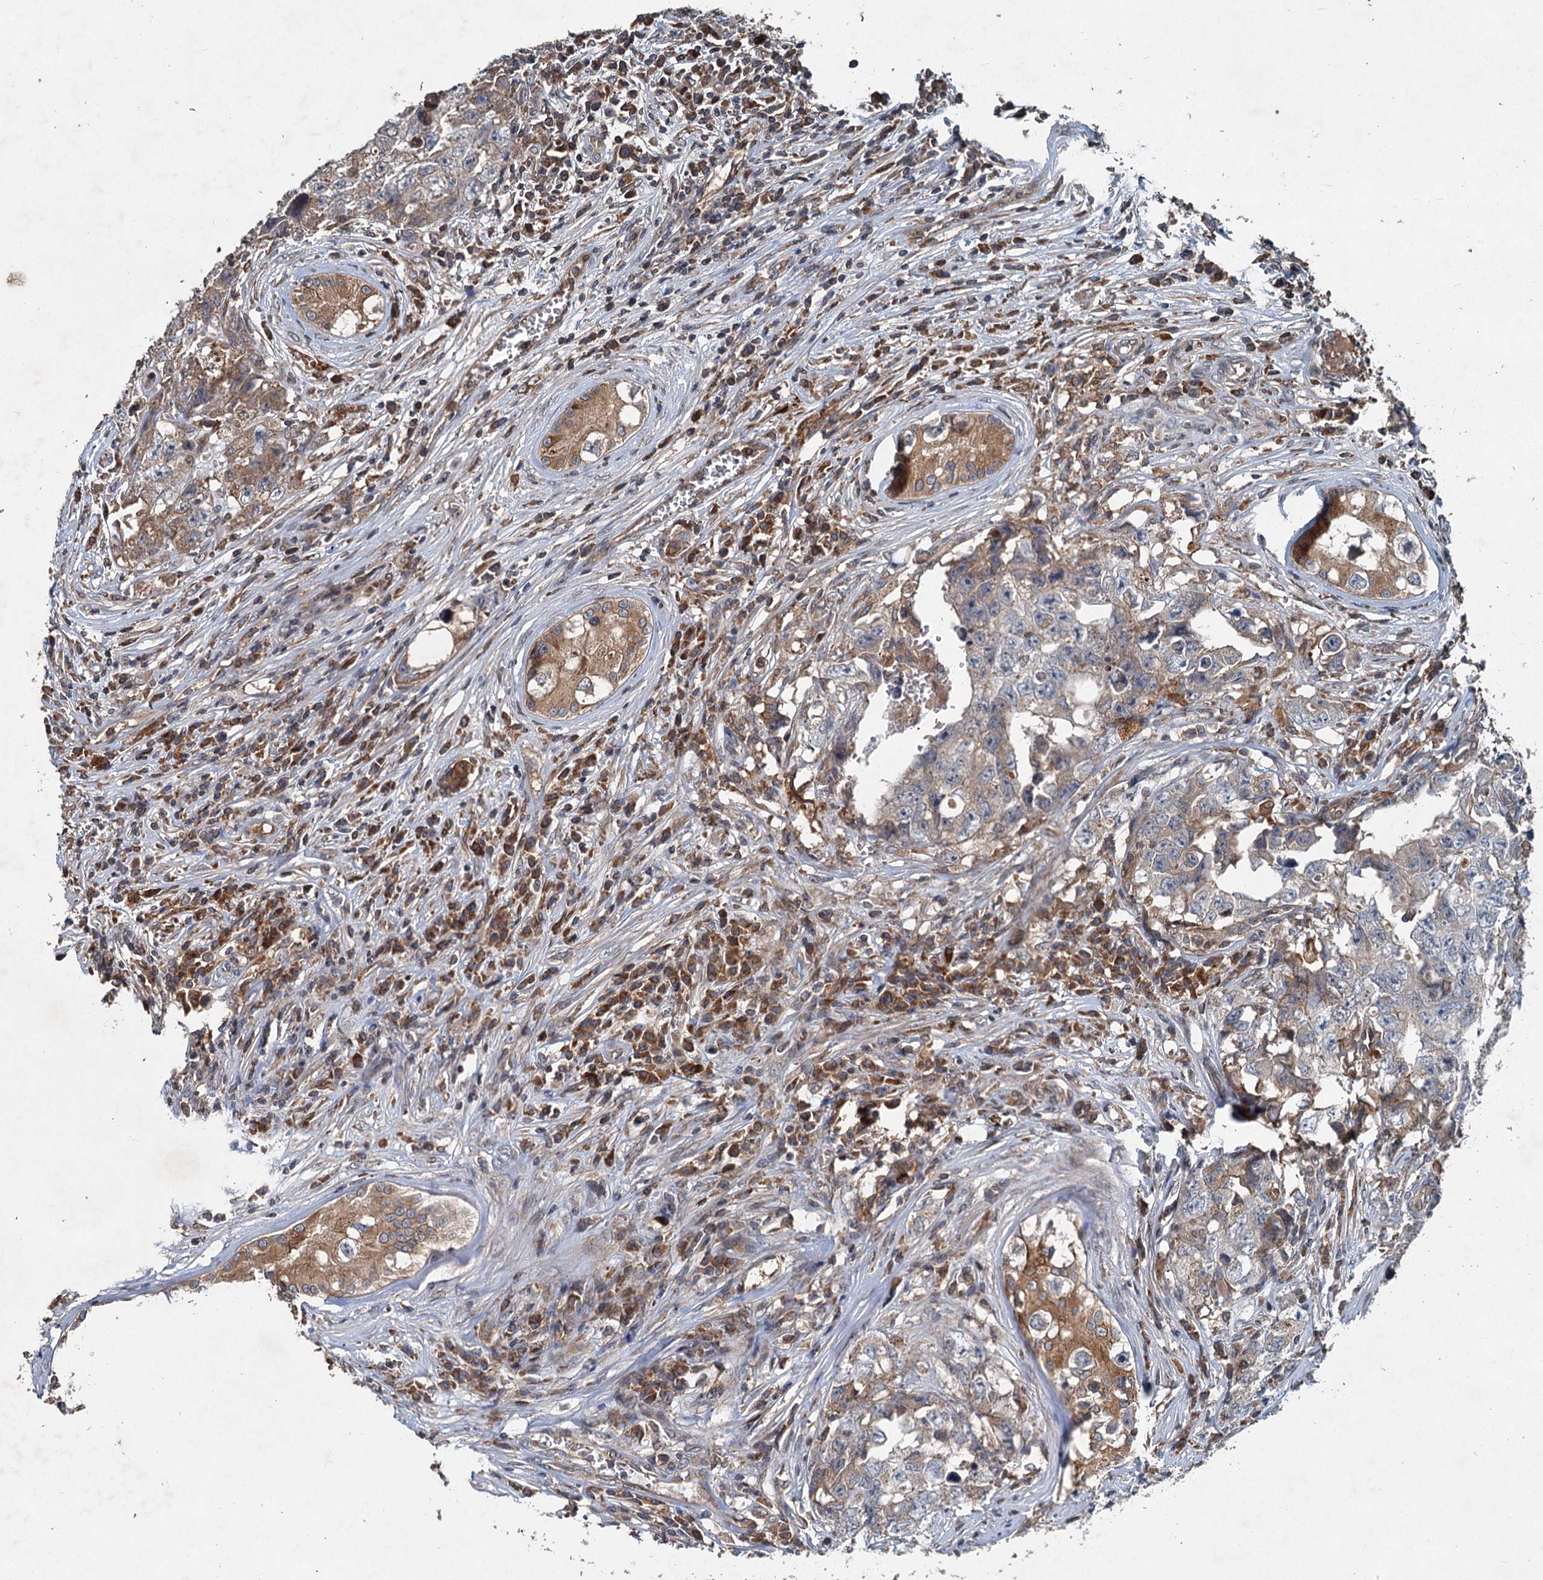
{"staining": {"intensity": "weak", "quantity": "<25%", "location": "cytoplasmic/membranous"}, "tissue": "testis cancer", "cell_type": "Tumor cells", "image_type": "cancer", "snomed": [{"axis": "morphology", "description": "Carcinoma, Embryonal, NOS"}, {"axis": "topography", "description": "Testis"}], "caption": "Tumor cells are negative for protein expression in human testis cancer (embryonal carcinoma).", "gene": "TAPBPL", "patient": {"sex": "male", "age": 17}}